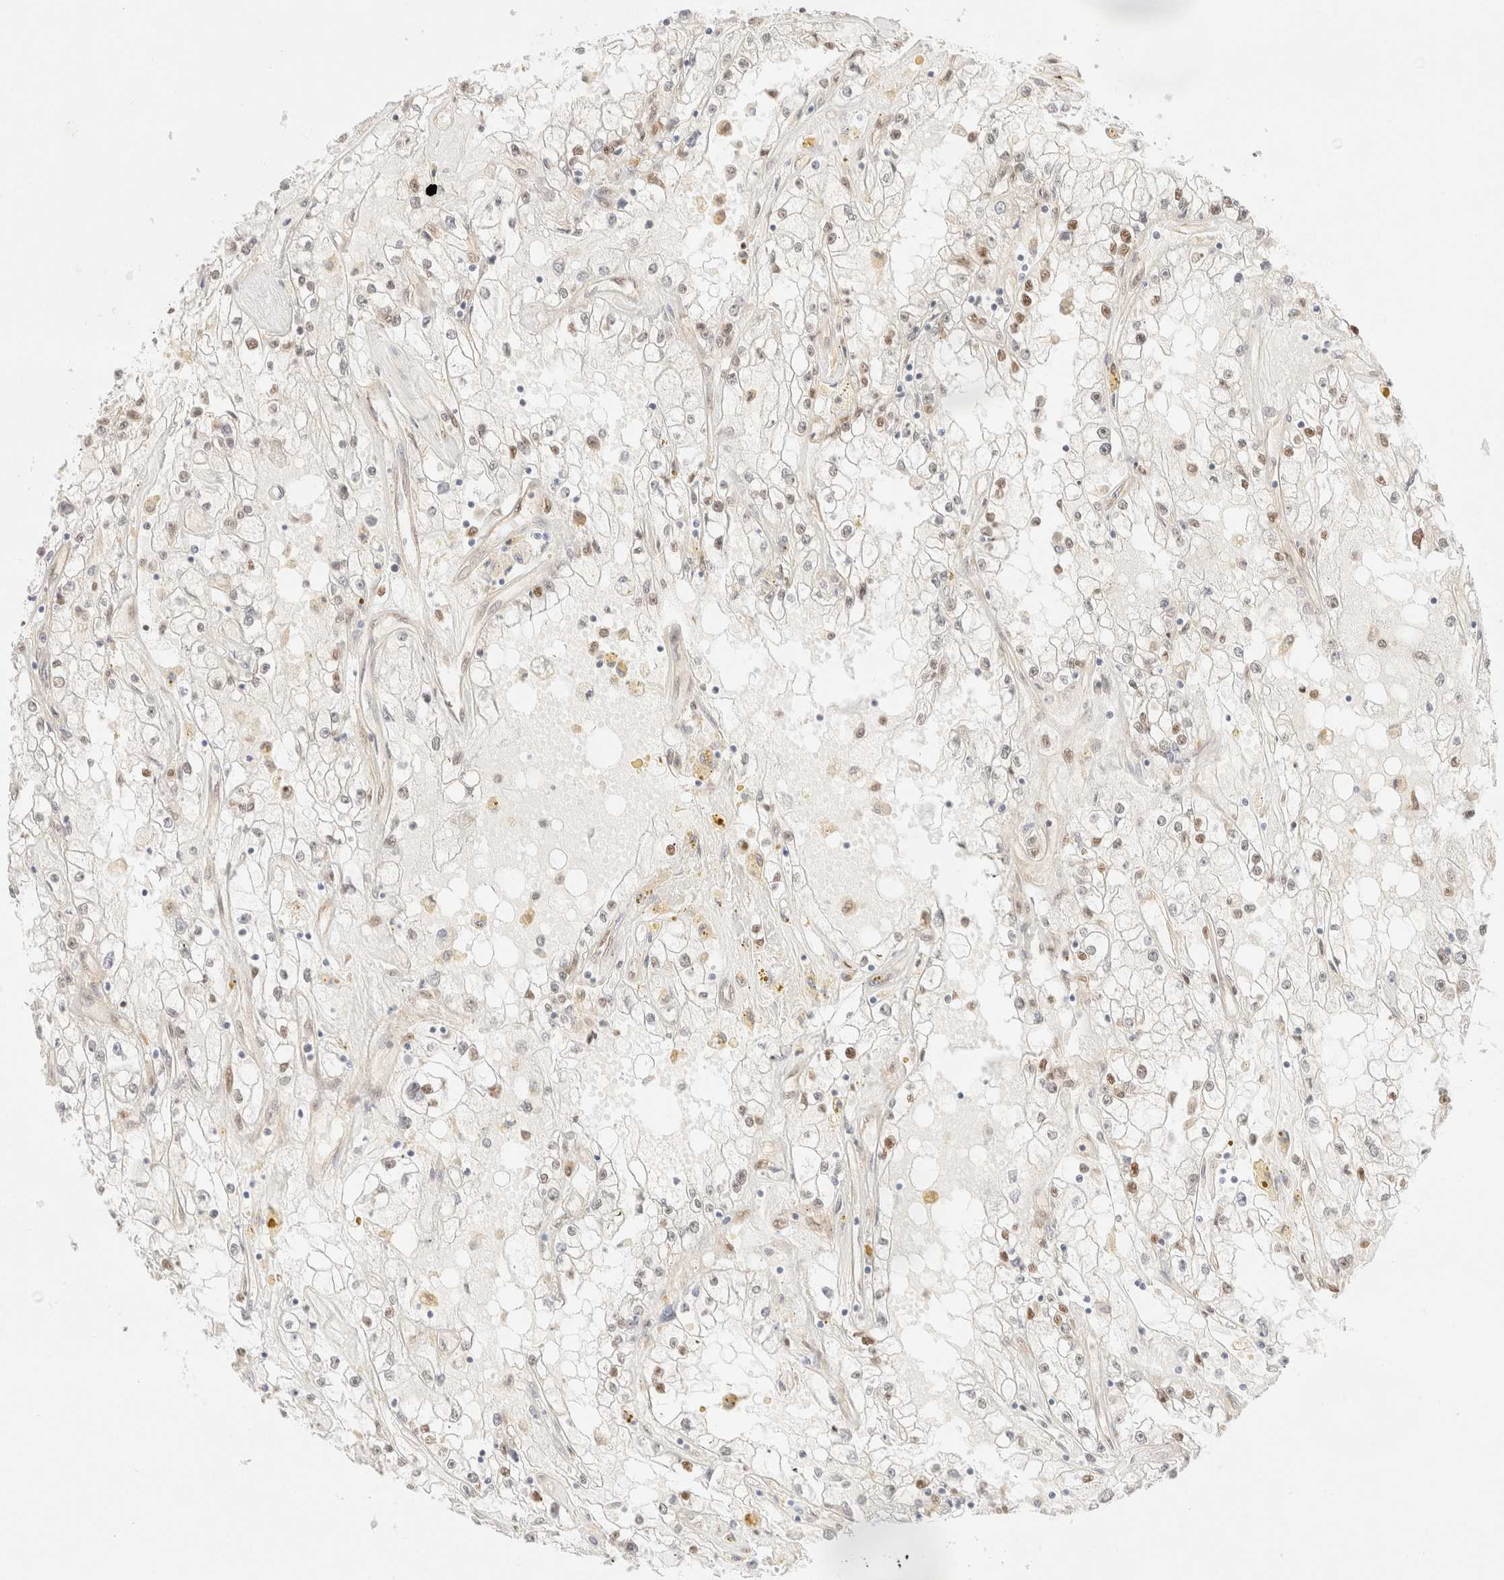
{"staining": {"intensity": "weak", "quantity": "25%-75%", "location": "nuclear"}, "tissue": "renal cancer", "cell_type": "Tumor cells", "image_type": "cancer", "snomed": [{"axis": "morphology", "description": "Adenocarcinoma, NOS"}, {"axis": "topography", "description": "Kidney"}], "caption": "Protein analysis of renal cancer tissue demonstrates weak nuclear positivity in about 25%-75% of tumor cells. The protein is shown in brown color, while the nuclei are stained blue.", "gene": "ZNF768", "patient": {"sex": "male", "age": 56}}